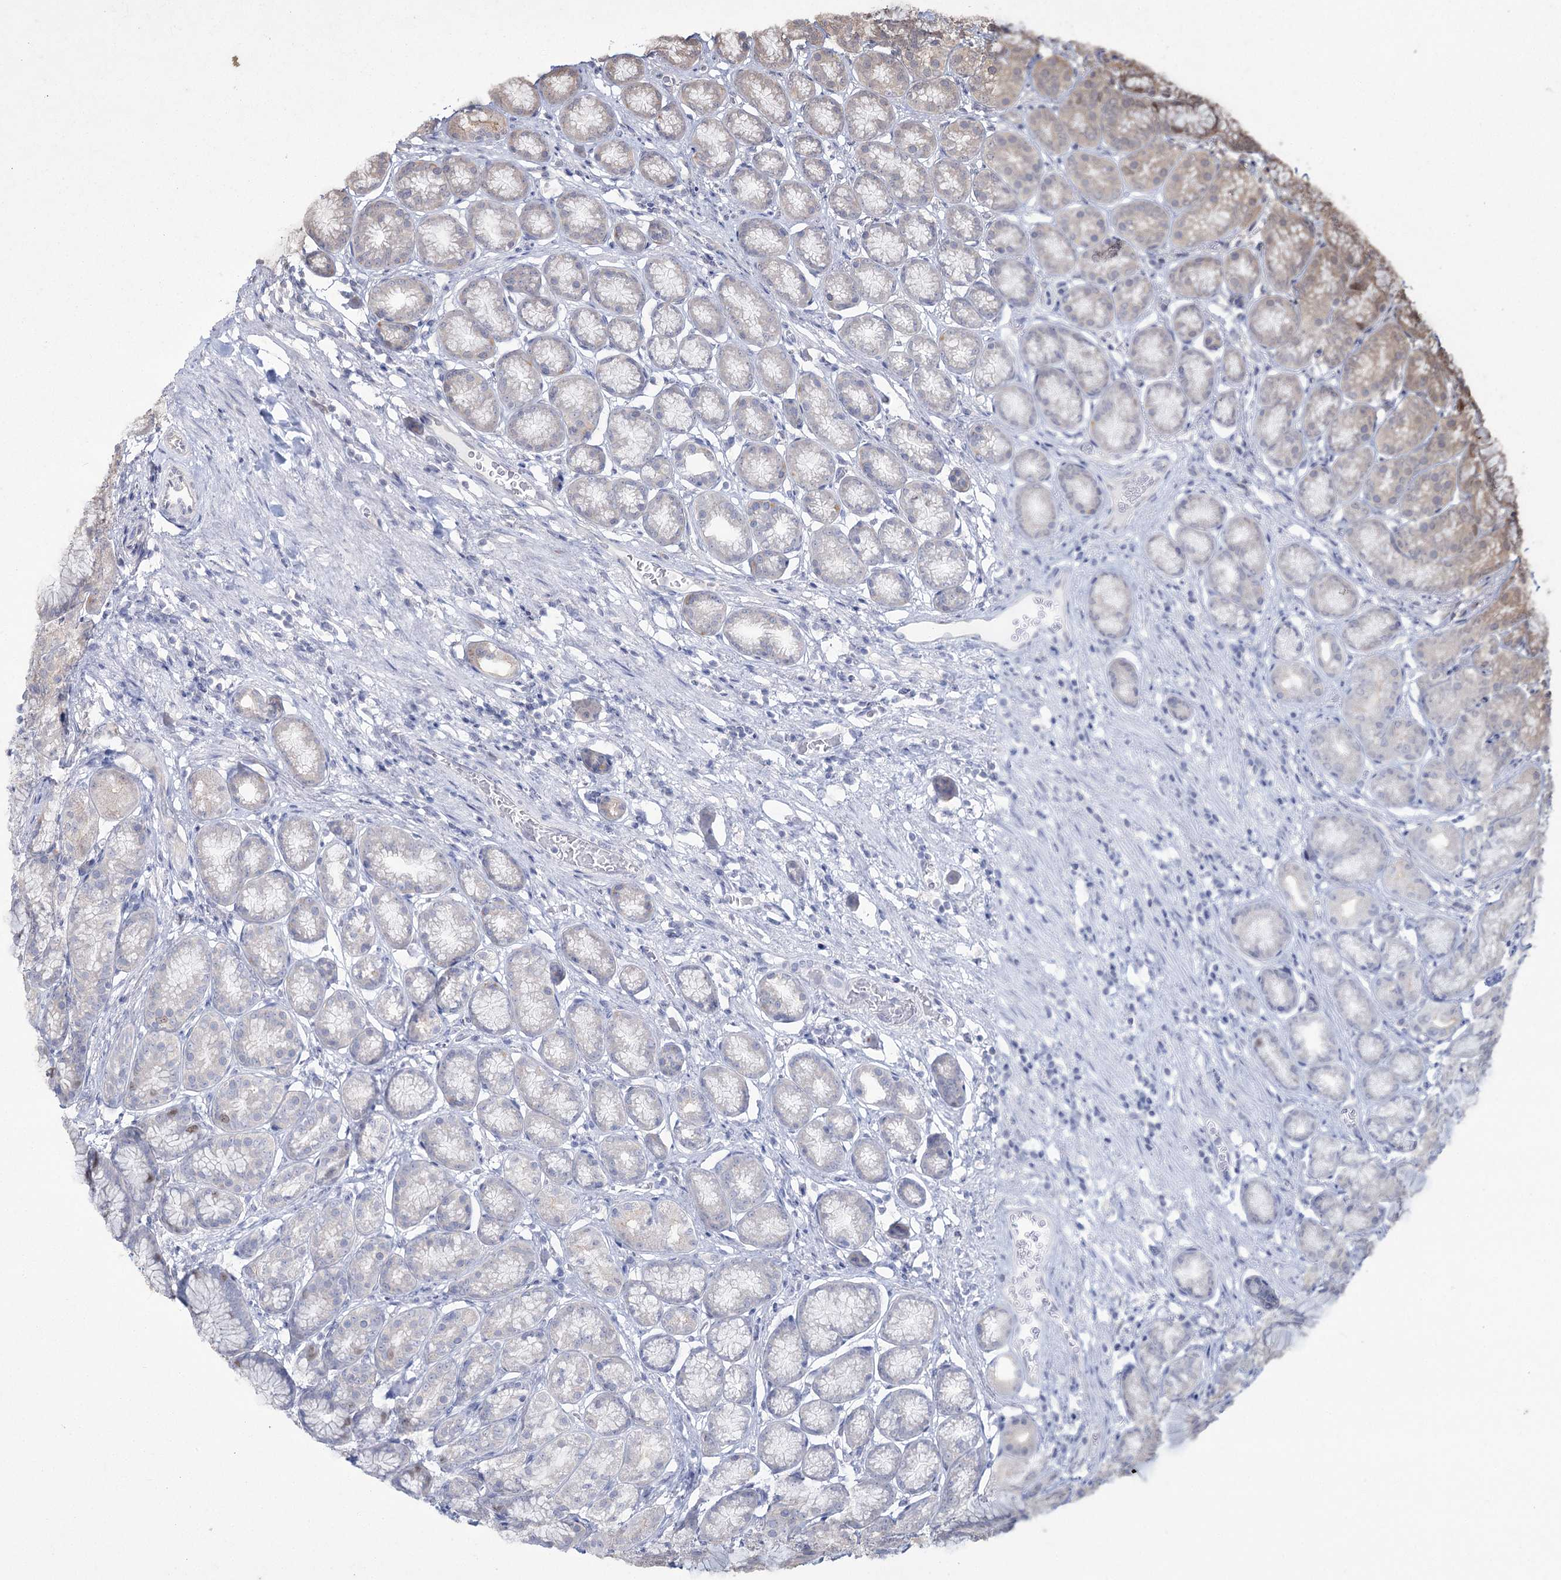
{"staining": {"intensity": "negative", "quantity": "none", "location": "none"}, "tissue": "stomach", "cell_type": "Glandular cells", "image_type": "normal", "snomed": [{"axis": "morphology", "description": "Normal tissue, NOS"}, {"axis": "morphology", "description": "Adenocarcinoma, NOS"}, {"axis": "morphology", "description": "Adenocarcinoma, High grade"}, {"axis": "topography", "description": "Stomach, upper"}, {"axis": "topography", "description": "Stomach"}], "caption": "Immunohistochemistry histopathology image of normal stomach: stomach stained with DAB exhibits no significant protein expression in glandular cells. The staining was performed using DAB (3,3'-diaminobenzidine) to visualize the protein expression in brown, while the nuclei were stained in blue with hematoxylin (Magnification: 20x).", "gene": "PRC1", "patient": {"sex": "female", "age": 65}}